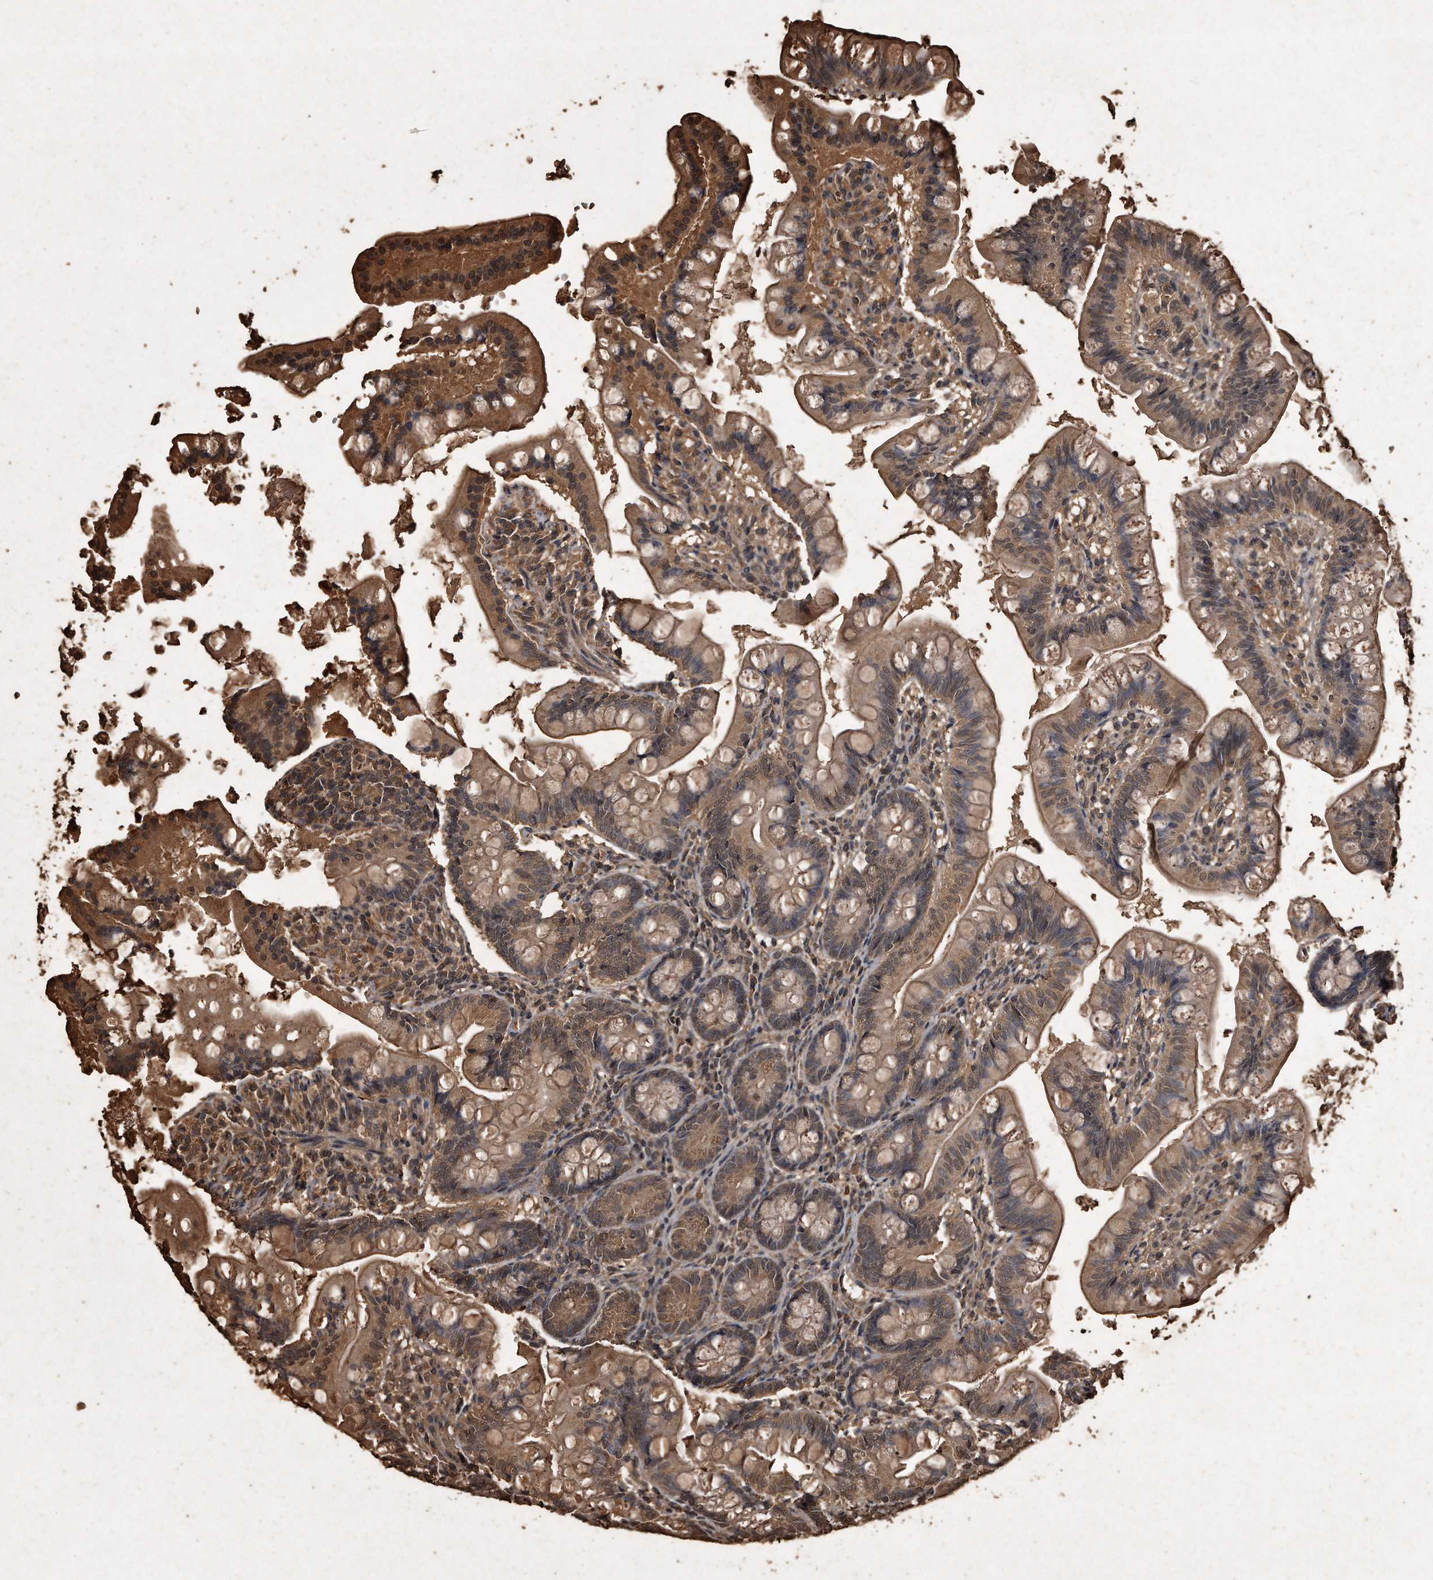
{"staining": {"intensity": "moderate", "quantity": ">75%", "location": "cytoplasmic/membranous"}, "tissue": "small intestine", "cell_type": "Glandular cells", "image_type": "normal", "snomed": [{"axis": "morphology", "description": "Normal tissue, NOS"}, {"axis": "topography", "description": "Small intestine"}], "caption": "A brown stain highlights moderate cytoplasmic/membranous staining of a protein in glandular cells of benign small intestine. (IHC, brightfield microscopy, high magnification).", "gene": "CFLAR", "patient": {"sex": "male", "age": 7}}